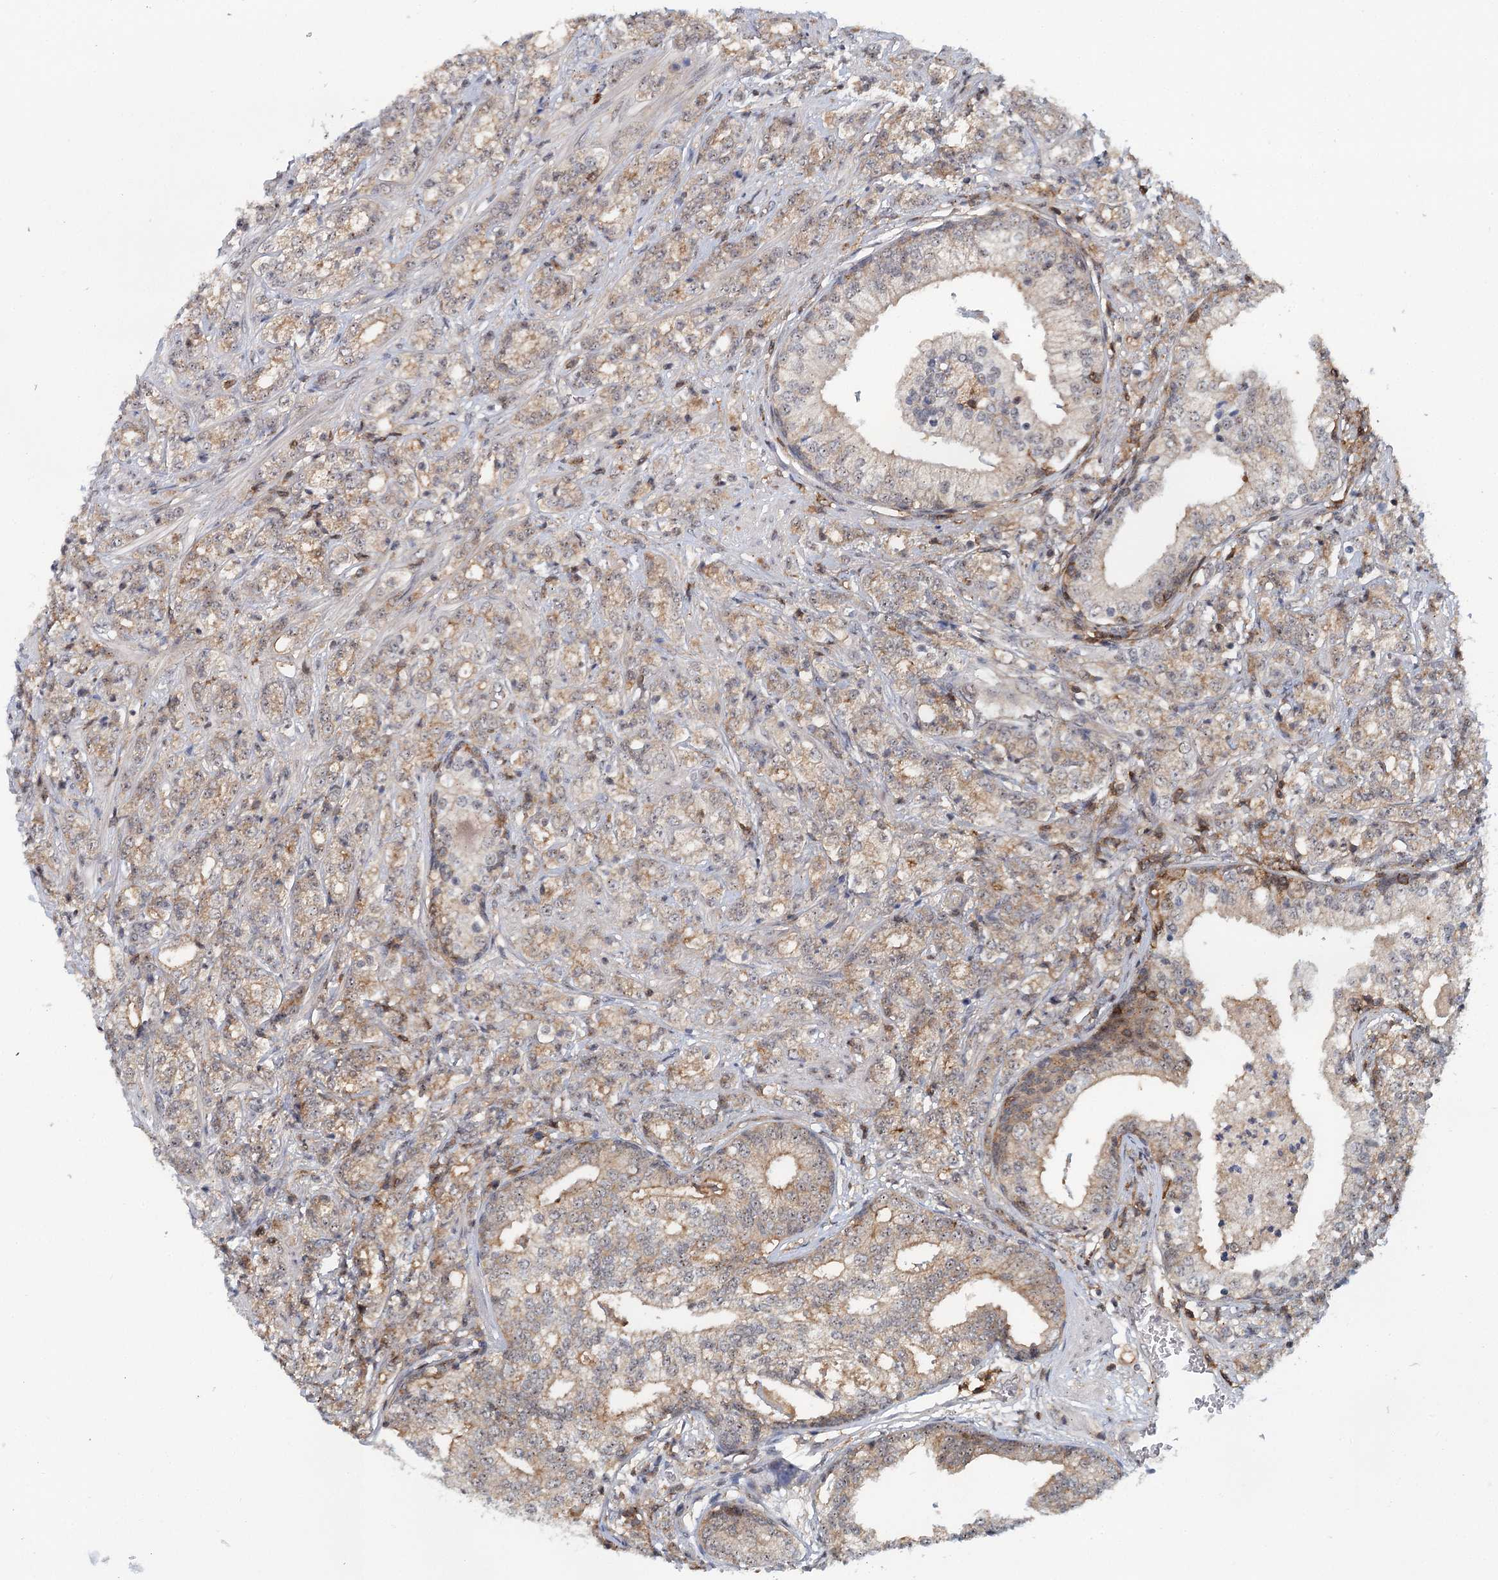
{"staining": {"intensity": "weak", "quantity": "25%-75%", "location": "cytoplasmic/membranous,nuclear"}, "tissue": "prostate cancer", "cell_type": "Tumor cells", "image_type": "cancer", "snomed": [{"axis": "morphology", "description": "Adenocarcinoma, High grade"}, {"axis": "topography", "description": "Prostate"}], "caption": "Approximately 25%-75% of tumor cells in high-grade adenocarcinoma (prostate) show weak cytoplasmic/membranous and nuclear protein expression as visualized by brown immunohistochemical staining.", "gene": "CDC42SE2", "patient": {"sex": "male", "age": 69}}